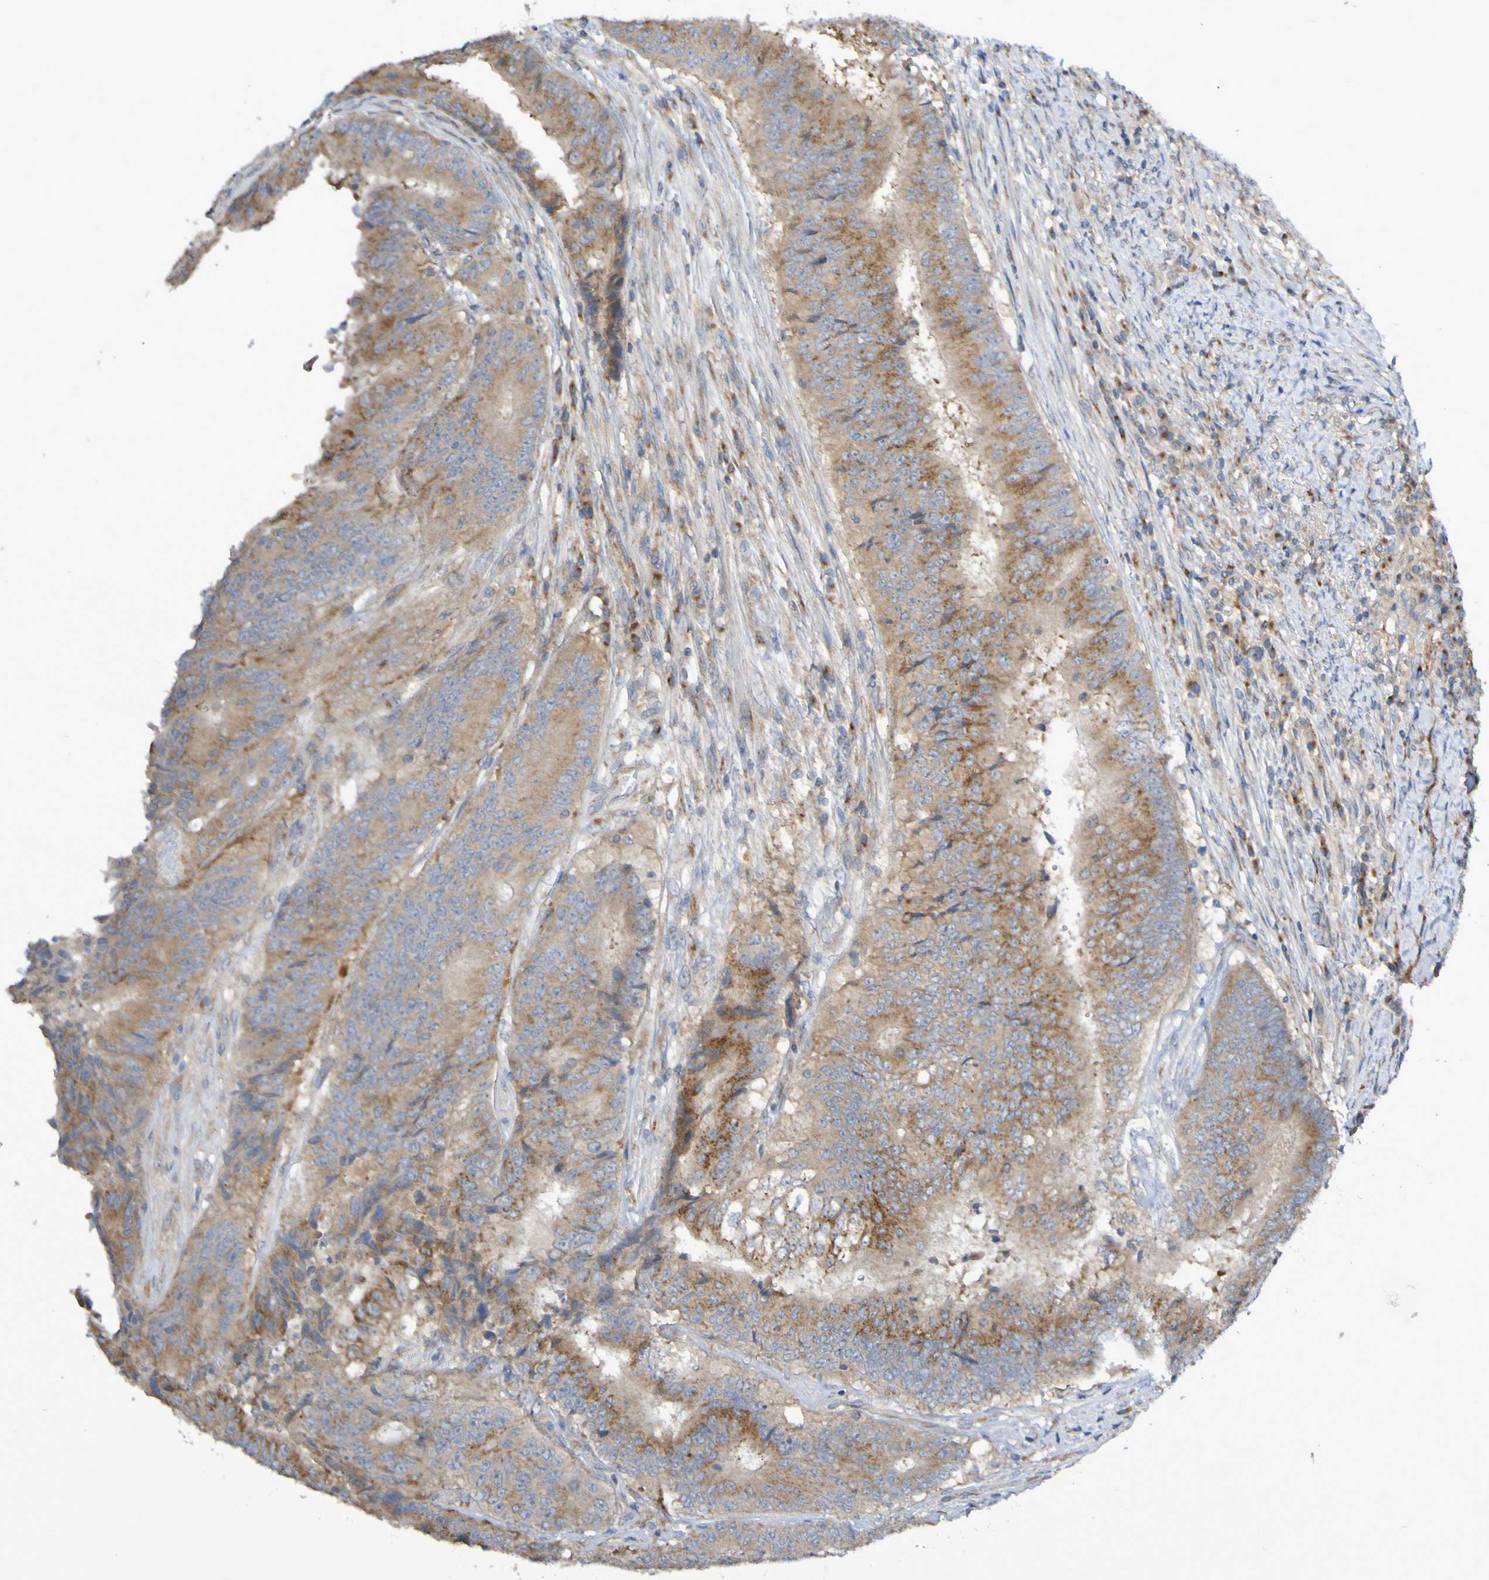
{"staining": {"intensity": "moderate", "quantity": ">75%", "location": "cytoplasmic/membranous"}, "tissue": "colorectal cancer", "cell_type": "Tumor cells", "image_type": "cancer", "snomed": [{"axis": "morphology", "description": "Adenocarcinoma, NOS"}, {"axis": "topography", "description": "Rectum"}], "caption": "The histopathology image demonstrates staining of colorectal cancer (adenocarcinoma), revealing moderate cytoplasmic/membranous protein positivity (brown color) within tumor cells. Nuclei are stained in blue.", "gene": "LMBRD2", "patient": {"sex": "male", "age": 72}}